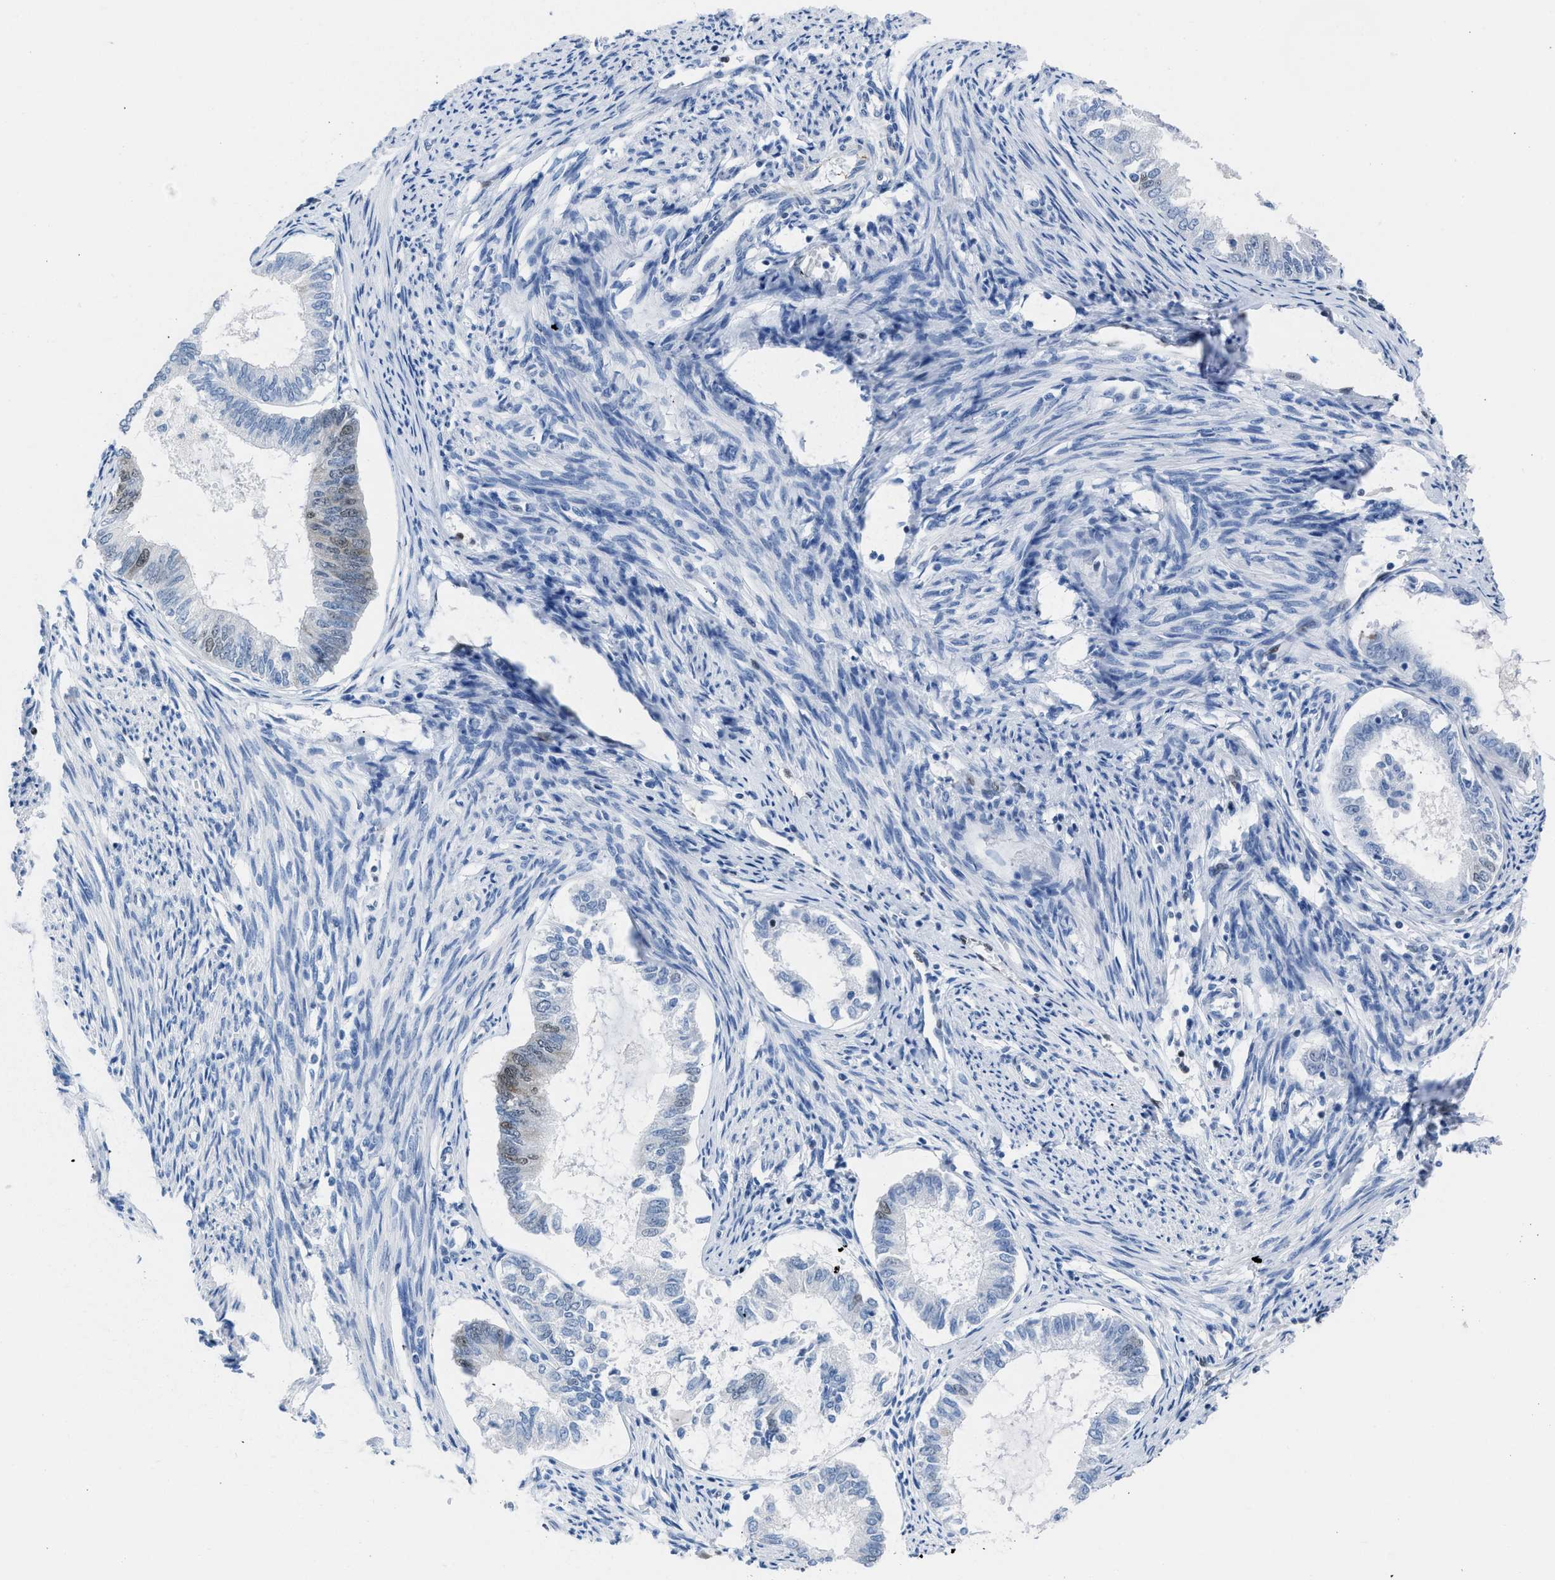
{"staining": {"intensity": "moderate", "quantity": "<25%", "location": "nuclear"}, "tissue": "endometrial cancer", "cell_type": "Tumor cells", "image_type": "cancer", "snomed": [{"axis": "morphology", "description": "Adenocarcinoma, NOS"}, {"axis": "topography", "description": "Endometrium"}], "caption": "There is low levels of moderate nuclear staining in tumor cells of endometrial cancer, as demonstrated by immunohistochemical staining (brown color).", "gene": "LEF1", "patient": {"sex": "female", "age": 86}}